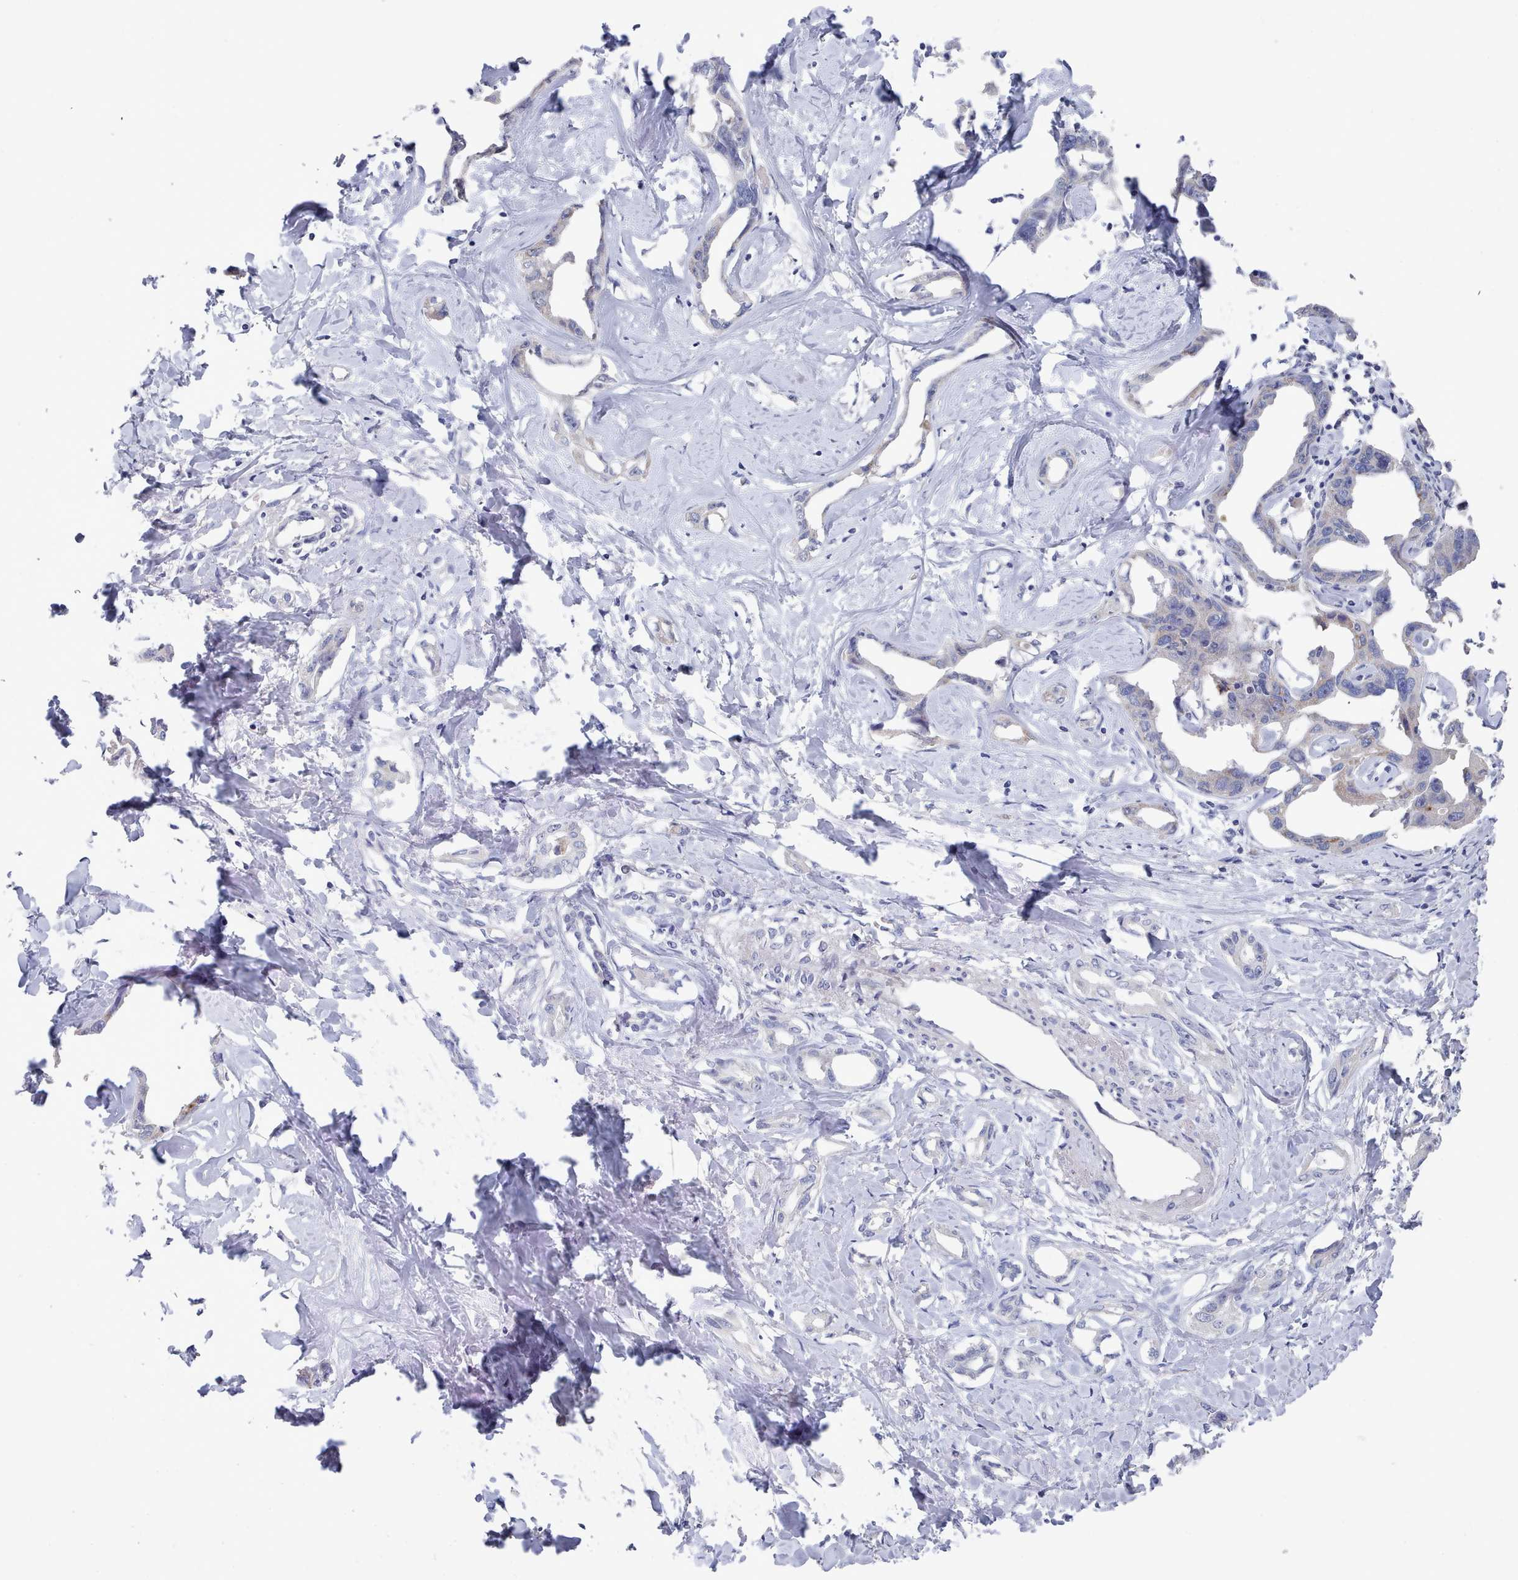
{"staining": {"intensity": "strong", "quantity": "25%-75%", "location": "cytoplasmic/membranous"}, "tissue": "liver cancer", "cell_type": "Tumor cells", "image_type": "cancer", "snomed": [{"axis": "morphology", "description": "Cholangiocarcinoma"}, {"axis": "topography", "description": "Liver"}], "caption": "Immunohistochemistry (DAB (3,3'-diaminobenzidine)) staining of human liver cancer (cholangiocarcinoma) reveals strong cytoplasmic/membranous protein staining in approximately 25%-75% of tumor cells.", "gene": "ACAD11", "patient": {"sex": "male", "age": 59}}